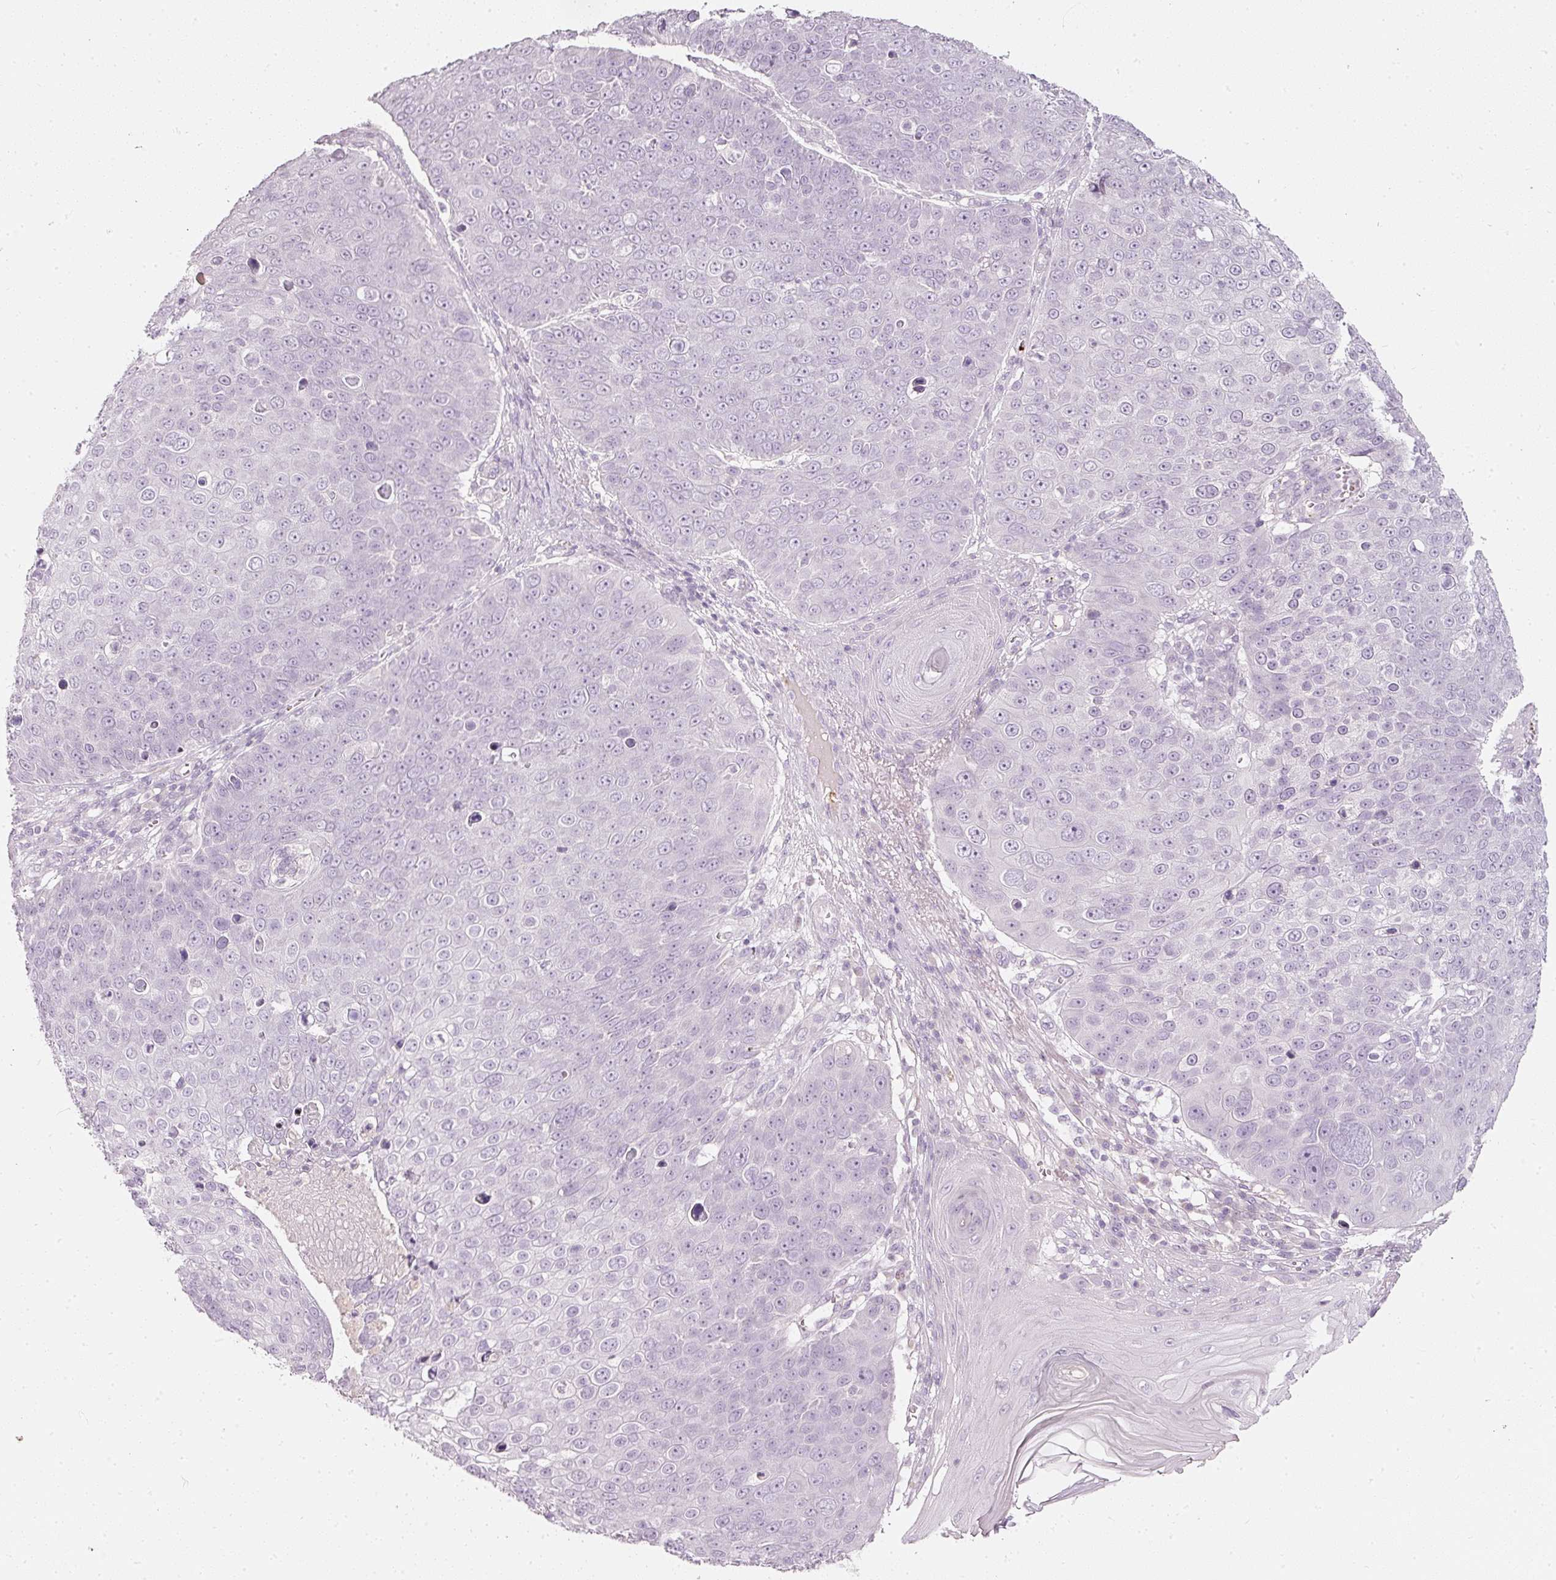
{"staining": {"intensity": "negative", "quantity": "none", "location": "none"}, "tissue": "skin cancer", "cell_type": "Tumor cells", "image_type": "cancer", "snomed": [{"axis": "morphology", "description": "Squamous cell carcinoma, NOS"}, {"axis": "topography", "description": "Skin"}], "caption": "Immunohistochemistry (IHC) of skin cancer shows no staining in tumor cells.", "gene": "LECT2", "patient": {"sex": "male", "age": 71}}